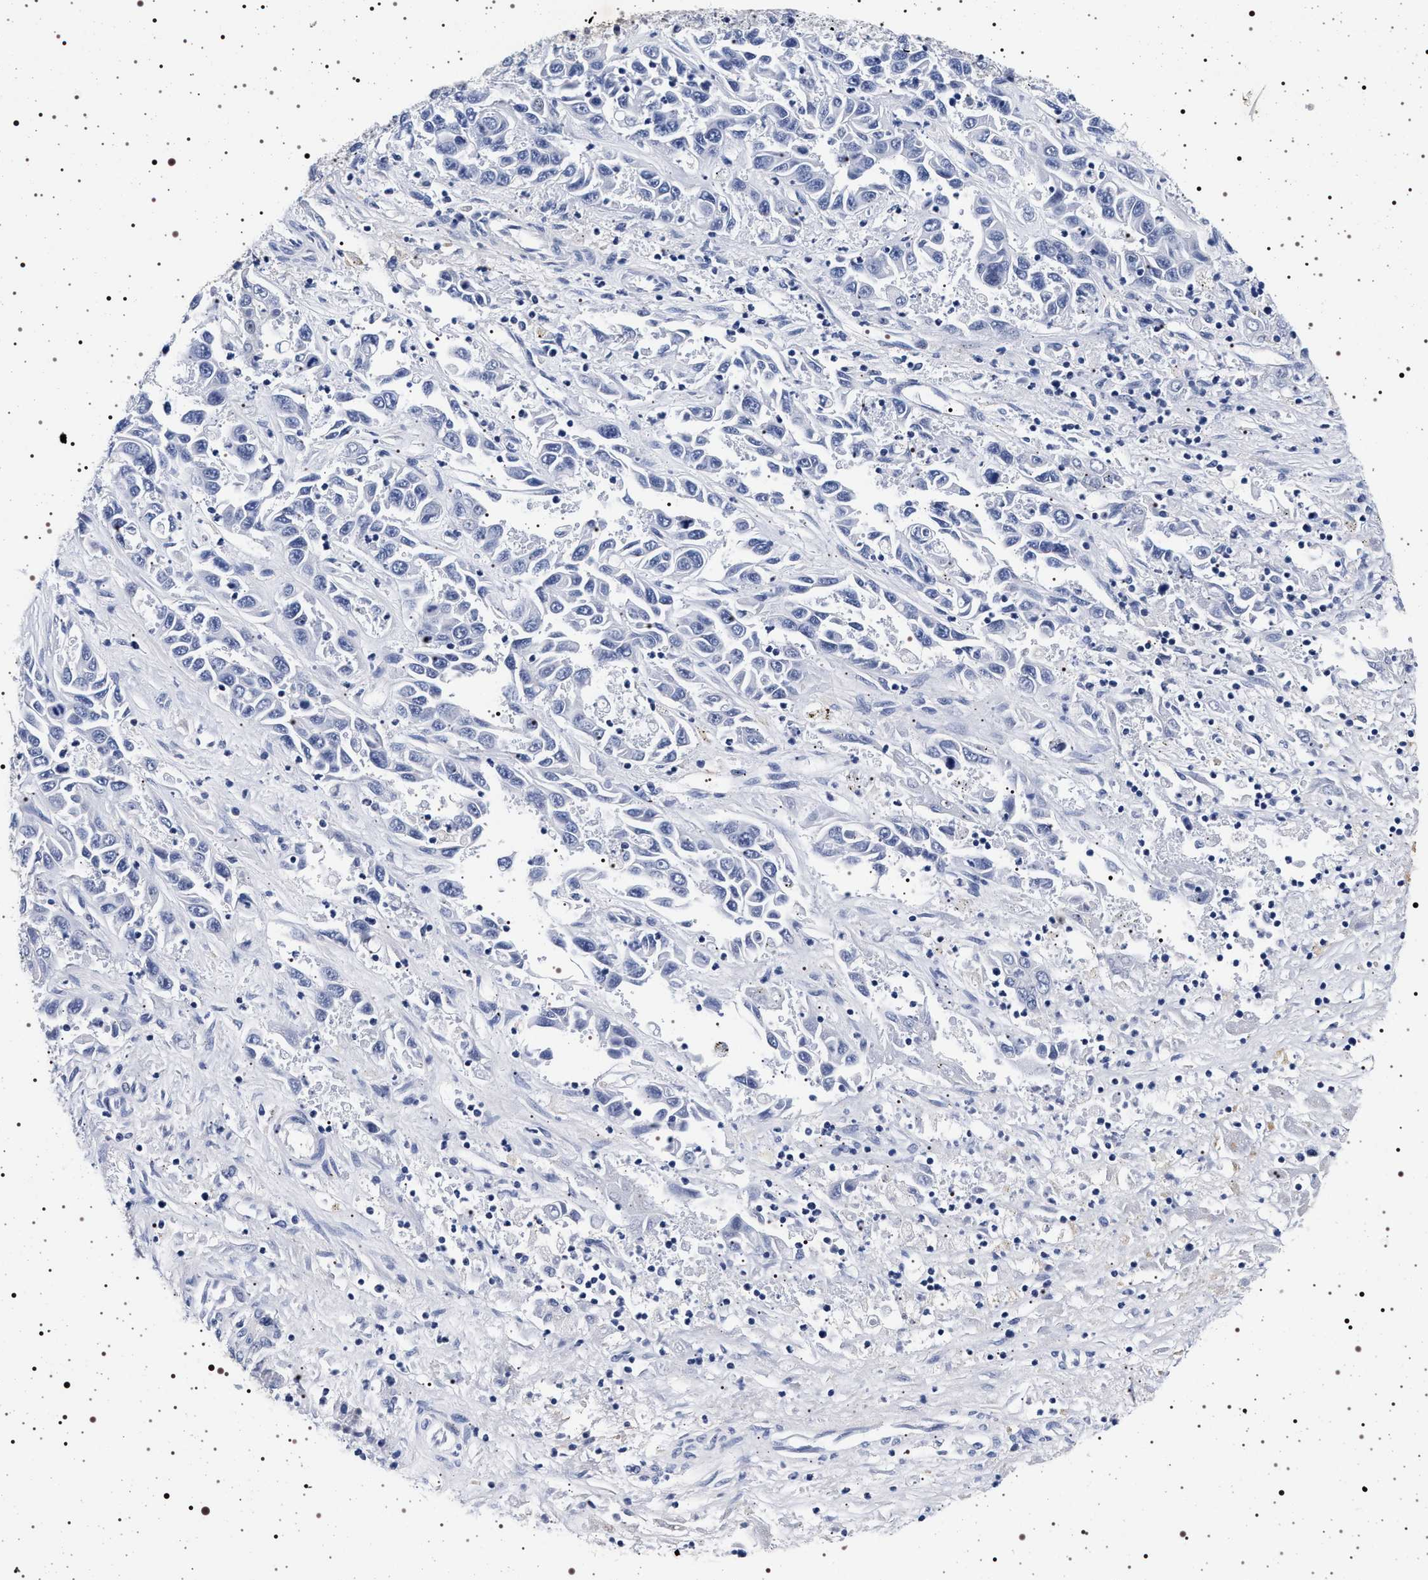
{"staining": {"intensity": "negative", "quantity": "none", "location": "none"}, "tissue": "liver cancer", "cell_type": "Tumor cells", "image_type": "cancer", "snomed": [{"axis": "morphology", "description": "Cholangiocarcinoma"}, {"axis": "topography", "description": "Liver"}], "caption": "A histopathology image of human liver cancer is negative for staining in tumor cells. (IHC, brightfield microscopy, high magnification).", "gene": "MAPK10", "patient": {"sex": "female", "age": 52}}